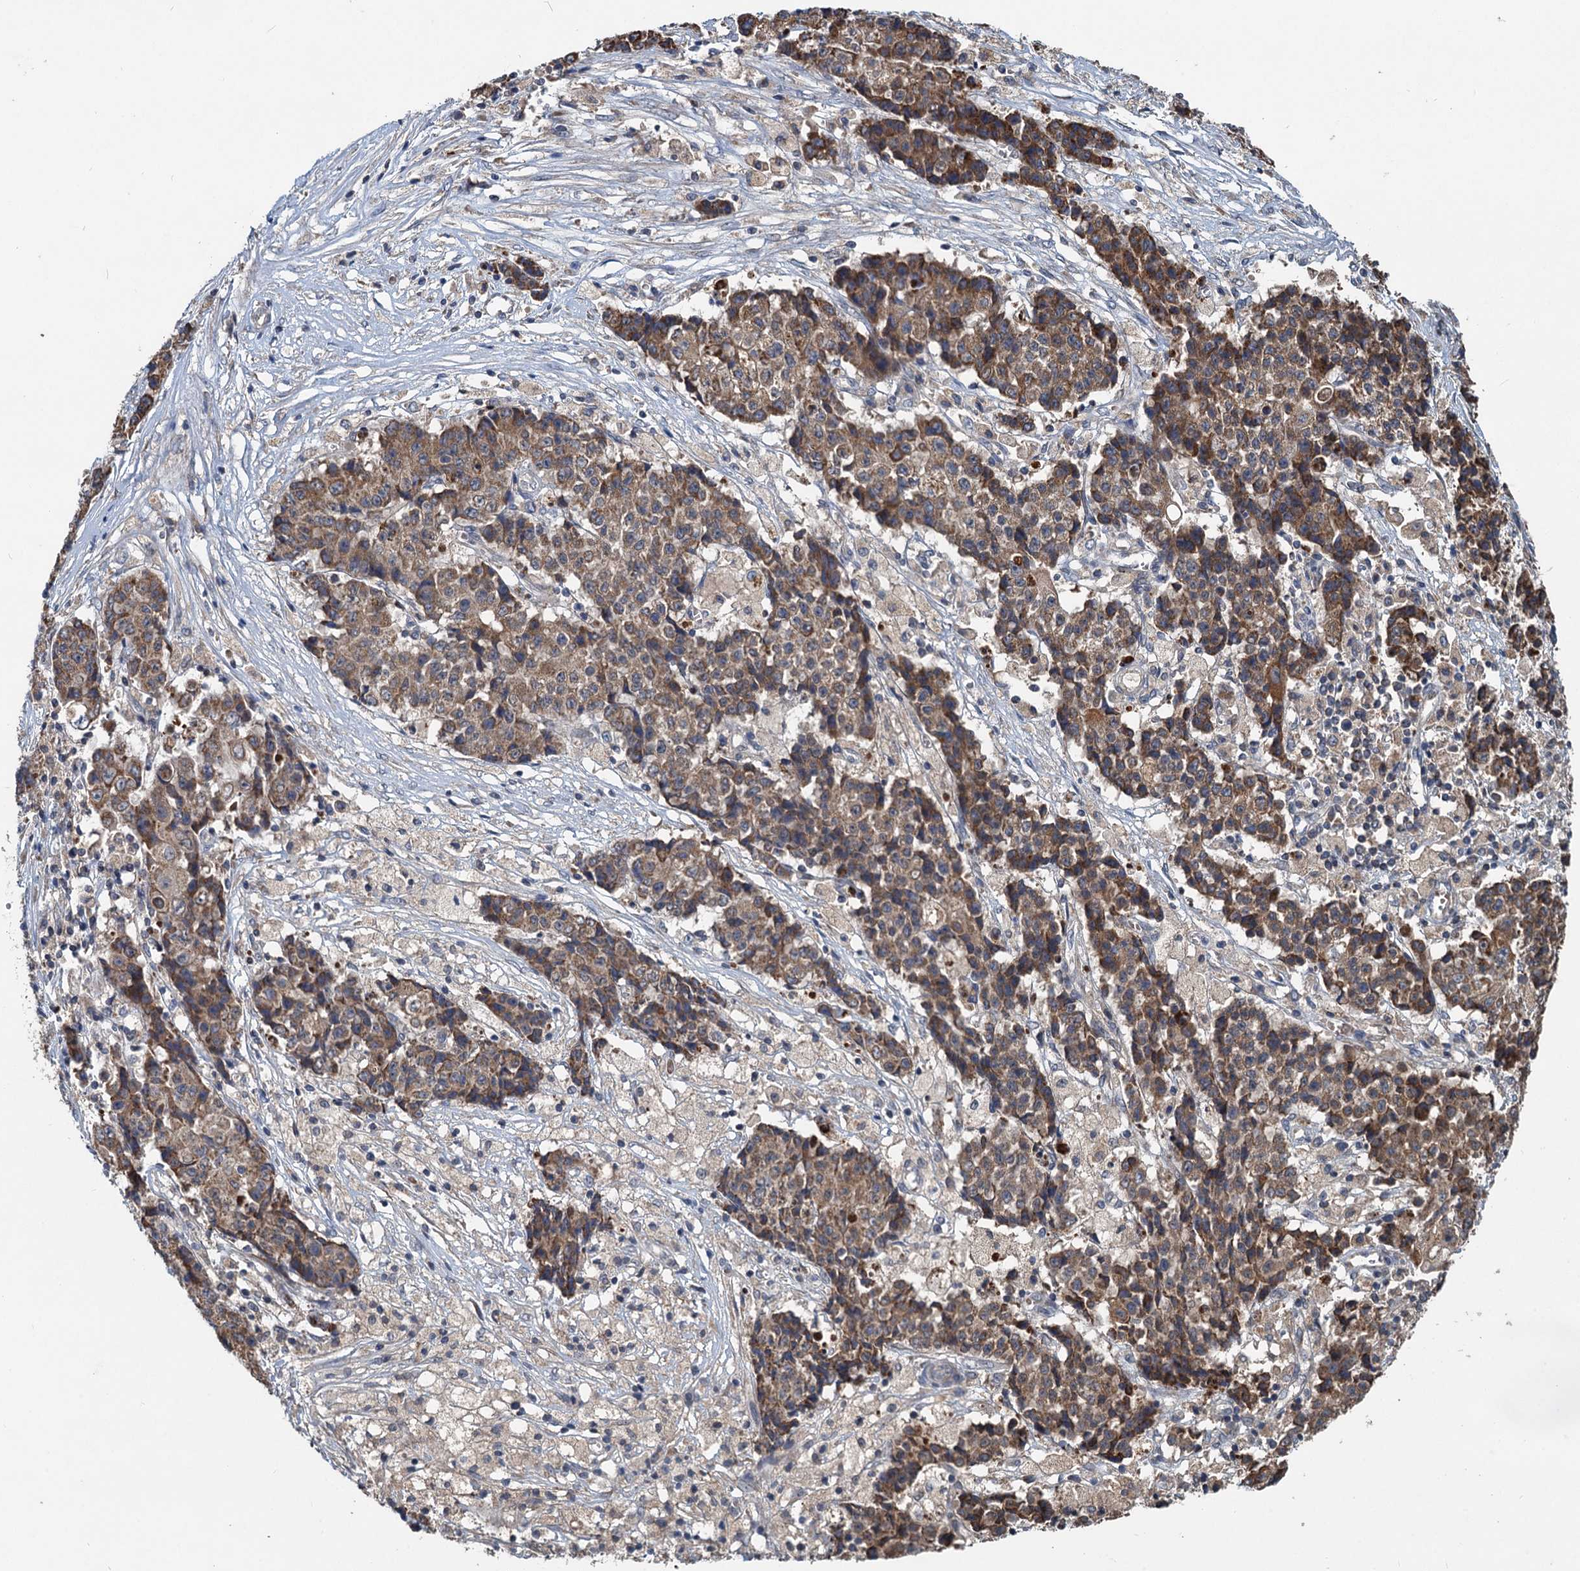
{"staining": {"intensity": "moderate", "quantity": ">75%", "location": "cytoplasmic/membranous"}, "tissue": "ovarian cancer", "cell_type": "Tumor cells", "image_type": "cancer", "snomed": [{"axis": "morphology", "description": "Carcinoma, endometroid"}, {"axis": "topography", "description": "Ovary"}], "caption": "Protein analysis of ovarian endometroid carcinoma tissue shows moderate cytoplasmic/membranous positivity in approximately >75% of tumor cells. The staining is performed using DAB brown chromogen to label protein expression. The nuclei are counter-stained blue using hematoxylin.", "gene": "OTUB1", "patient": {"sex": "female", "age": 42}}